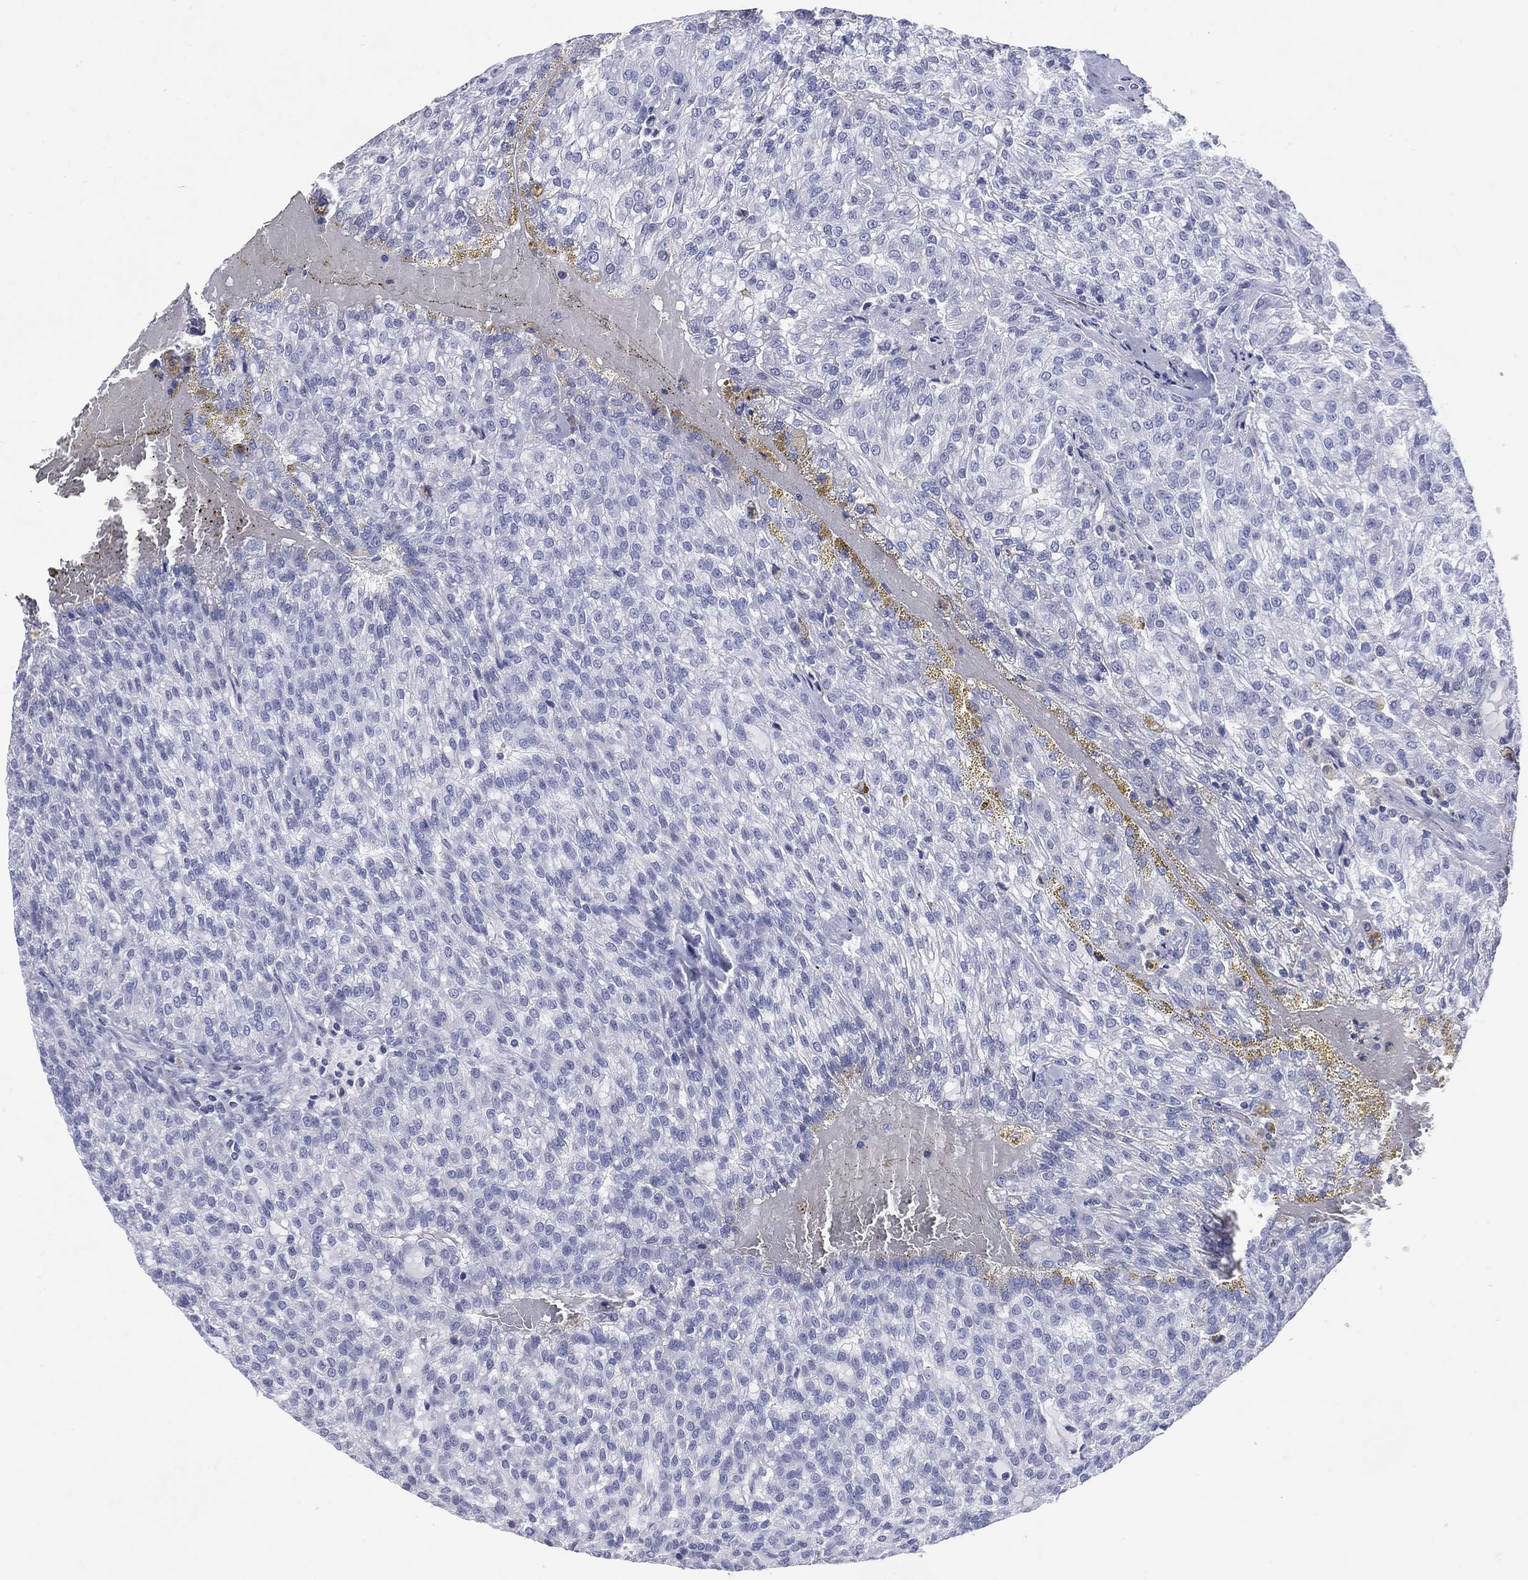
{"staining": {"intensity": "negative", "quantity": "none", "location": "none"}, "tissue": "renal cancer", "cell_type": "Tumor cells", "image_type": "cancer", "snomed": [{"axis": "morphology", "description": "Adenocarcinoma, NOS"}, {"axis": "topography", "description": "Kidney"}], "caption": "High power microscopy photomicrograph of an IHC micrograph of renal adenocarcinoma, revealing no significant staining in tumor cells. (DAB (3,3'-diaminobenzidine) IHC, high magnification).", "gene": "LRRD1", "patient": {"sex": "male", "age": 63}}